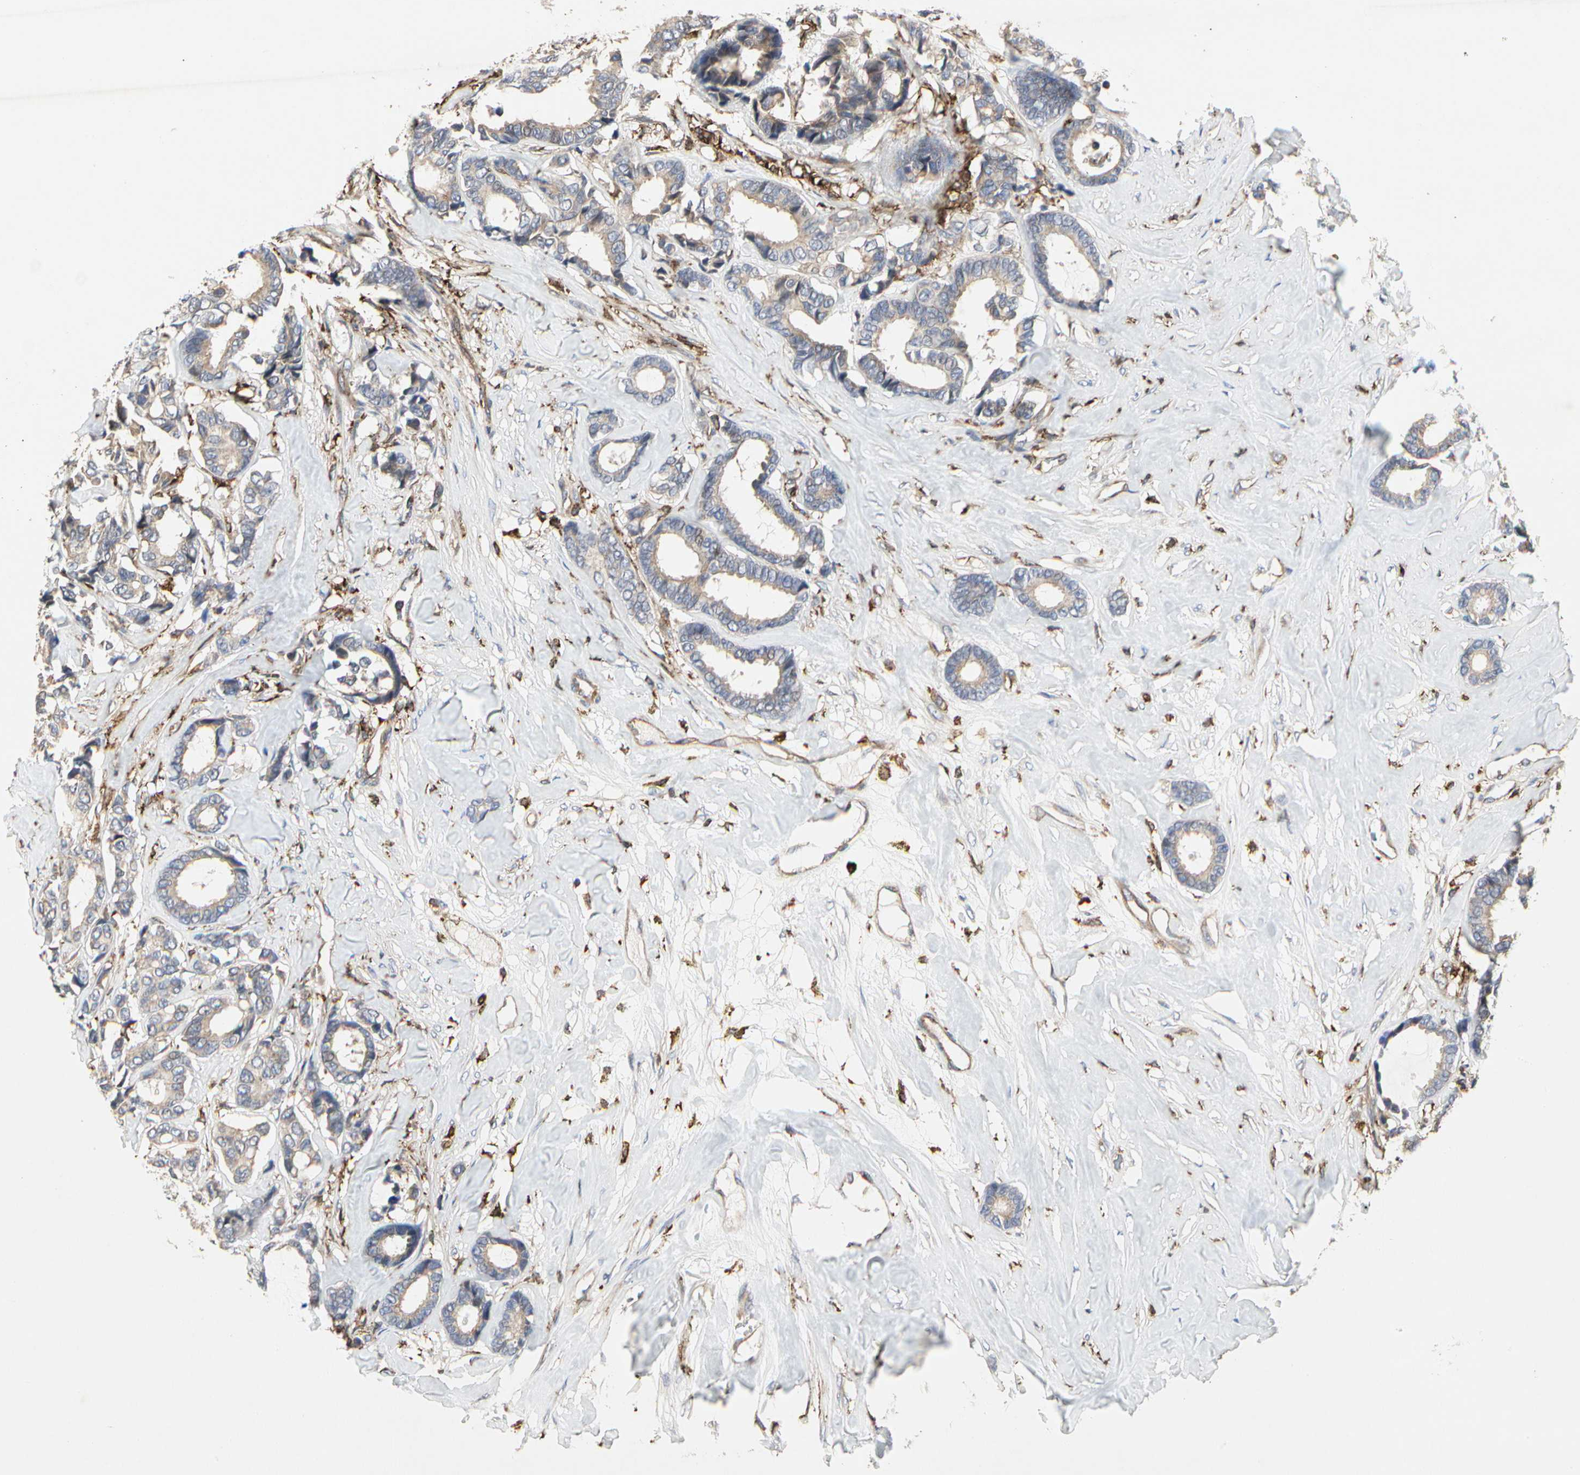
{"staining": {"intensity": "weak", "quantity": ">75%", "location": "cytoplasmic/membranous"}, "tissue": "breast cancer", "cell_type": "Tumor cells", "image_type": "cancer", "snomed": [{"axis": "morphology", "description": "Duct carcinoma"}, {"axis": "topography", "description": "Breast"}], "caption": "The image shows a brown stain indicating the presence of a protein in the cytoplasmic/membranous of tumor cells in intraductal carcinoma (breast).", "gene": "NAPG", "patient": {"sex": "female", "age": 87}}